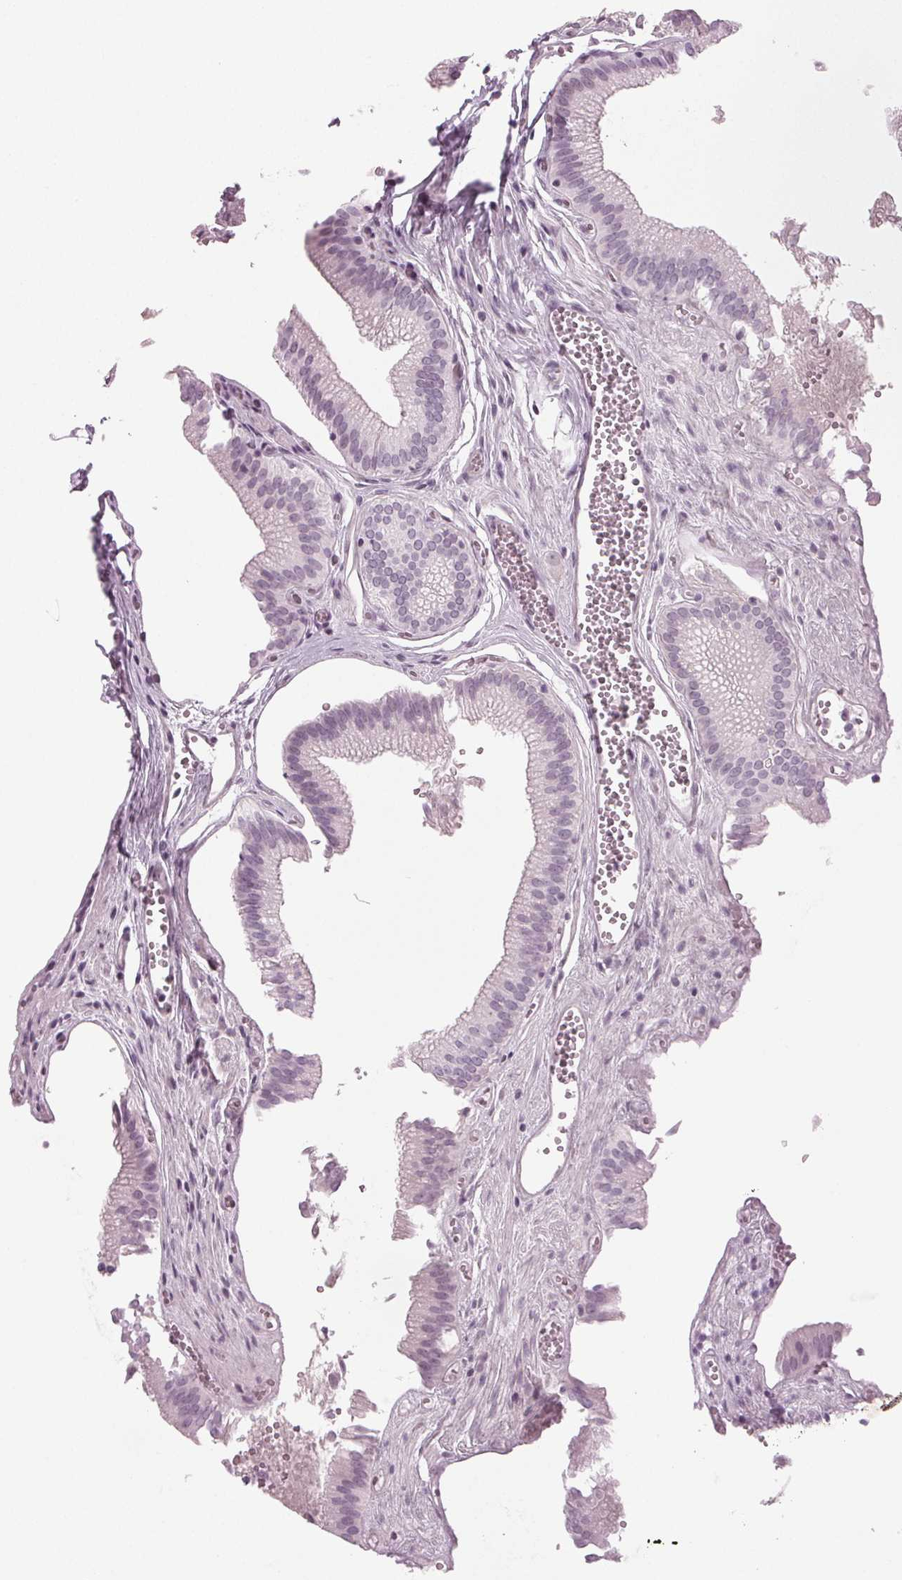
{"staining": {"intensity": "weak", "quantity": "<25%", "location": "nuclear"}, "tissue": "gallbladder", "cell_type": "Glandular cells", "image_type": "normal", "snomed": [{"axis": "morphology", "description": "Normal tissue, NOS"}, {"axis": "topography", "description": "Gallbladder"}, {"axis": "topography", "description": "Peripheral nerve tissue"}], "caption": "IHC photomicrograph of unremarkable gallbladder: human gallbladder stained with DAB (3,3'-diaminobenzidine) displays no significant protein expression in glandular cells. (Brightfield microscopy of DAB IHC at high magnification).", "gene": "IGF2BP1", "patient": {"sex": "male", "age": 17}}